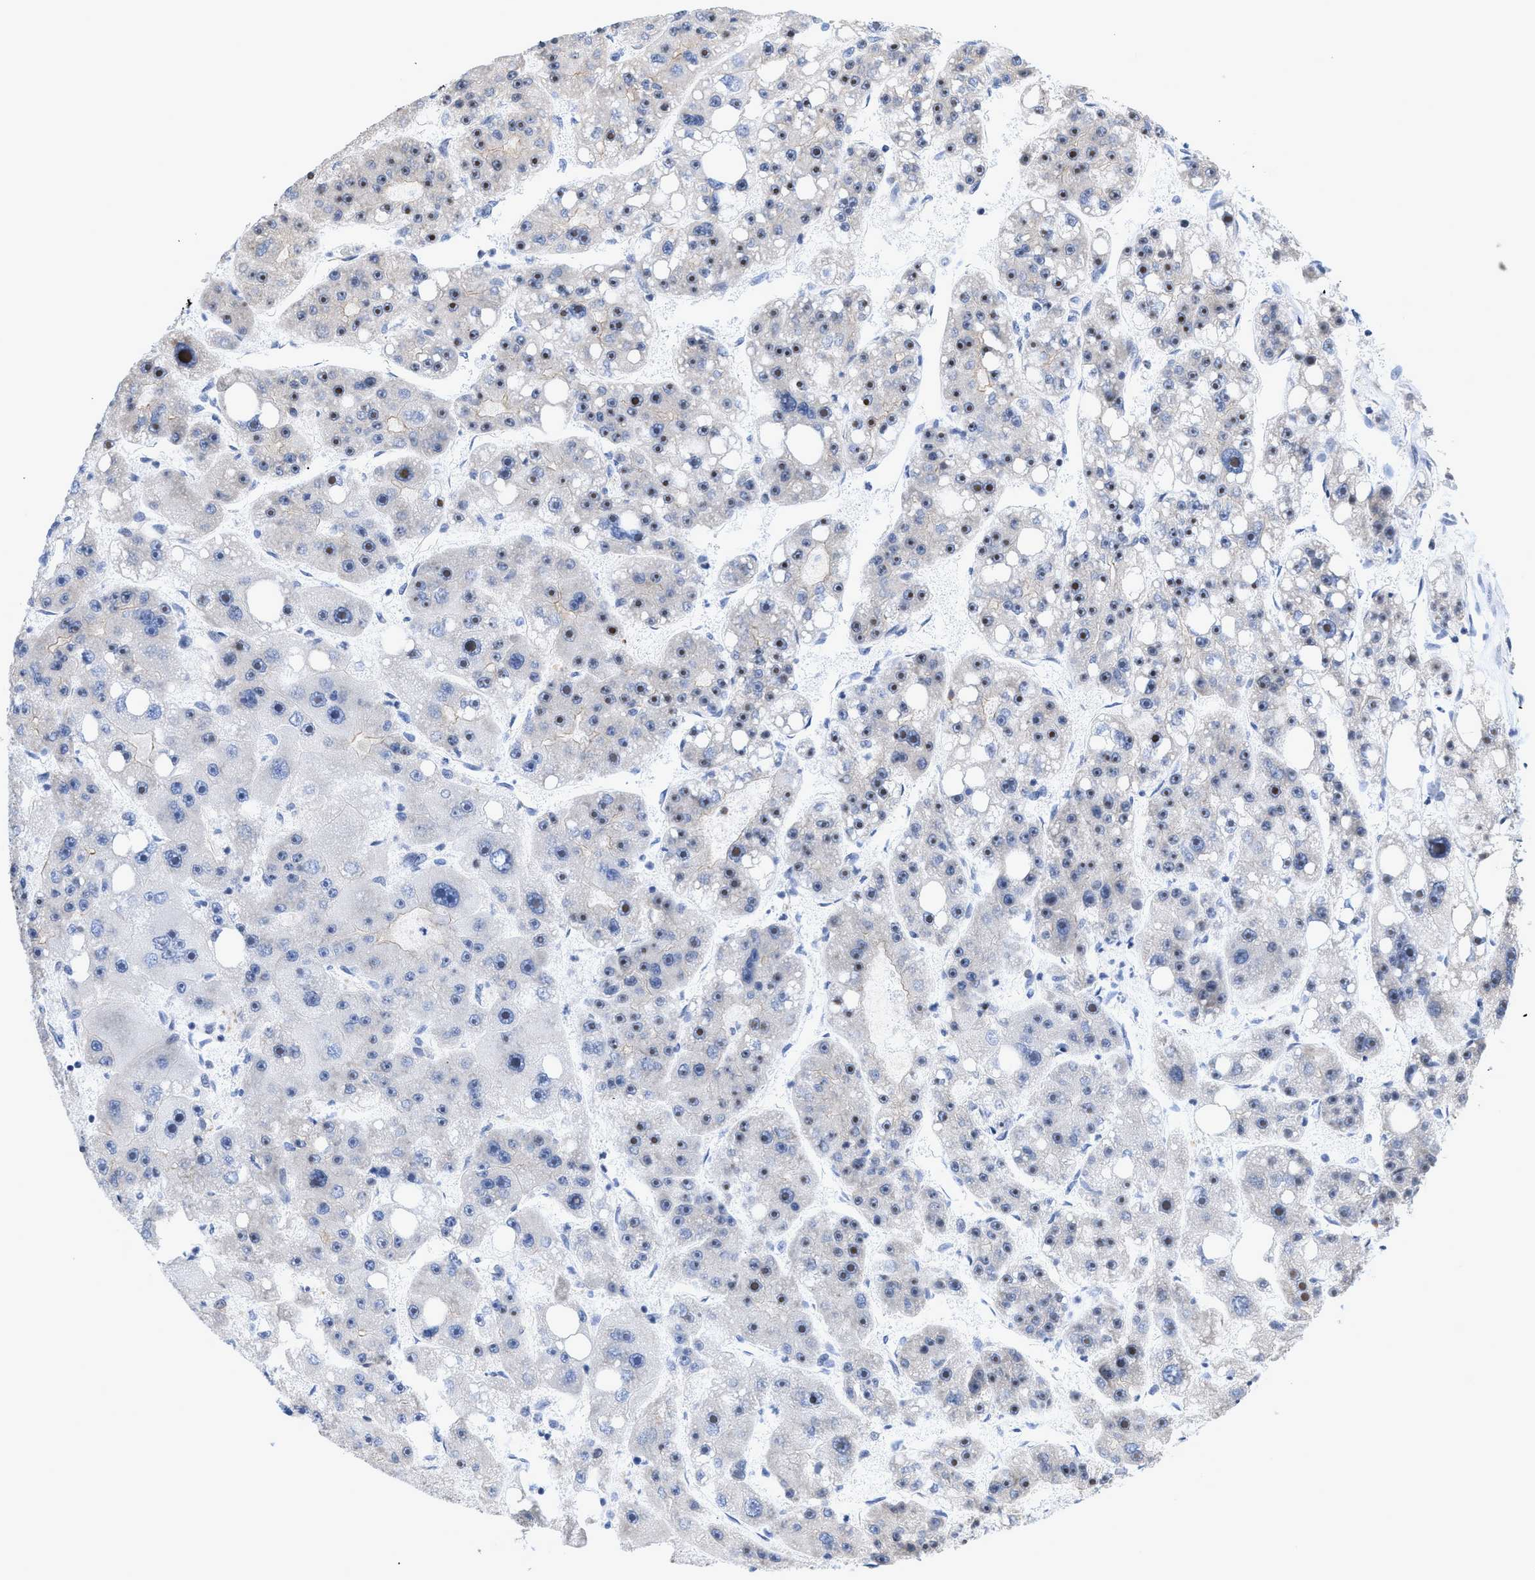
{"staining": {"intensity": "negative", "quantity": "none", "location": "none"}, "tissue": "liver cancer", "cell_type": "Tumor cells", "image_type": "cancer", "snomed": [{"axis": "morphology", "description": "Carcinoma, Hepatocellular, NOS"}, {"axis": "topography", "description": "Liver"}], "caption": "Immunohistochemistry photomicrograph of neoplastic tissue: liver cancer (hepatocellular carcinoma) stained with DAB (3,3'-diaminobenzidine) exhibits no significant protein positivity in tumor cells.", "gene": "GPRASP2", "patient": {"sex": "female", "age": 61}}